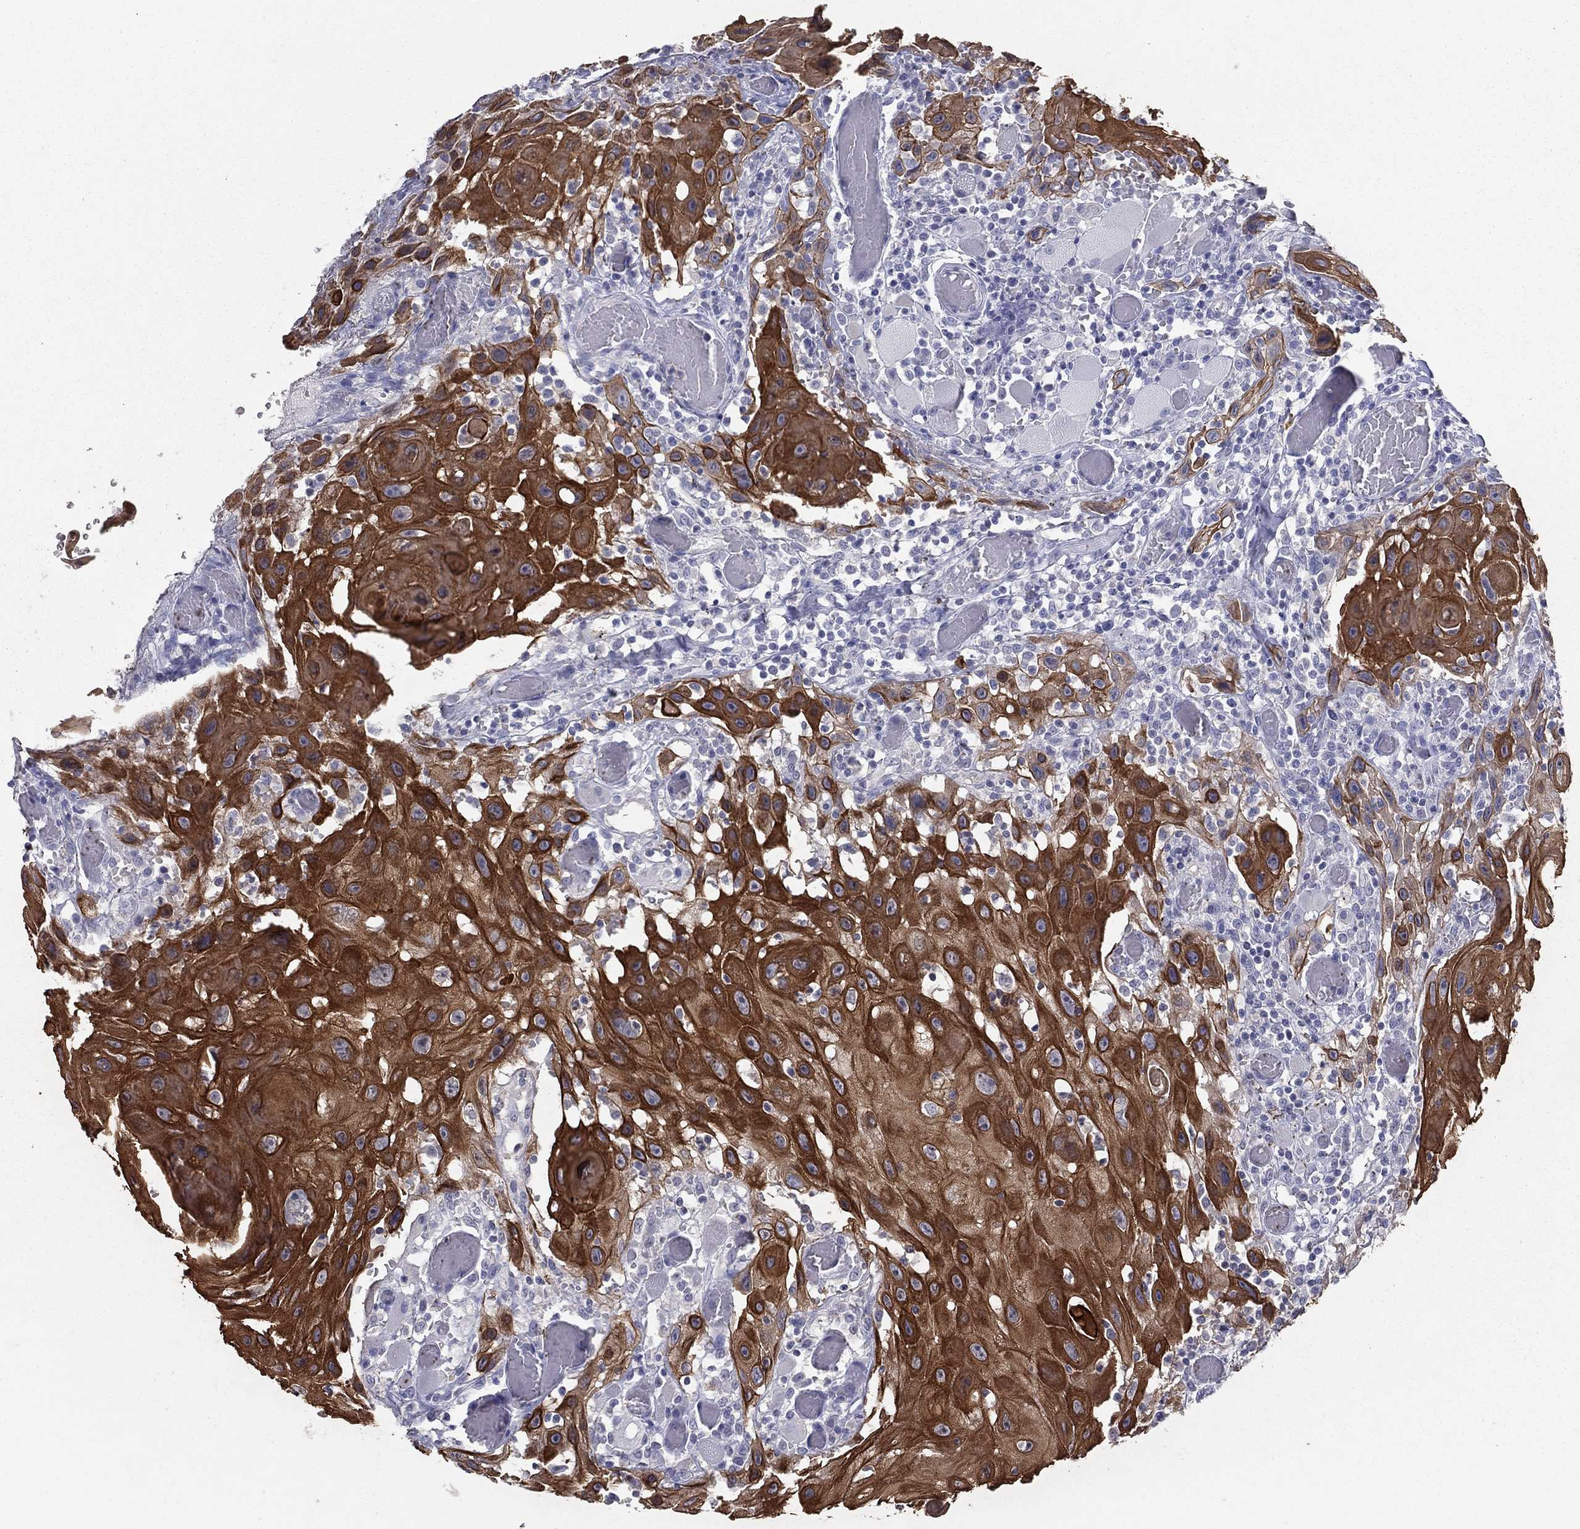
{"staining": {"intensity": "strong", "quantity": "25%-75%", "location": "cytoplasmic/membranous"}, "tissue": "head and neck cancer", "cell_type": "Tumor cells", "image_type": "cancer", "snomed": [{"axis": "morphology", "description": "Normal tissue, NOS"}, {"axis": "morphology", "description": "Squamous cell carcinoma, NOS"}, {"axis": "topography", "description": "Oral tissue"}, {"axis": "topography", "description": "Head-Neck"}], "caption": "The histopathology image demonstrates a brown stain indicating the presence of a protein in the cytoplasmic/membranous of tumor cells in head and neck squamous cell carcinoma.", "gene": "KRT75", "patient": {"sex": "male", "age": 71}}